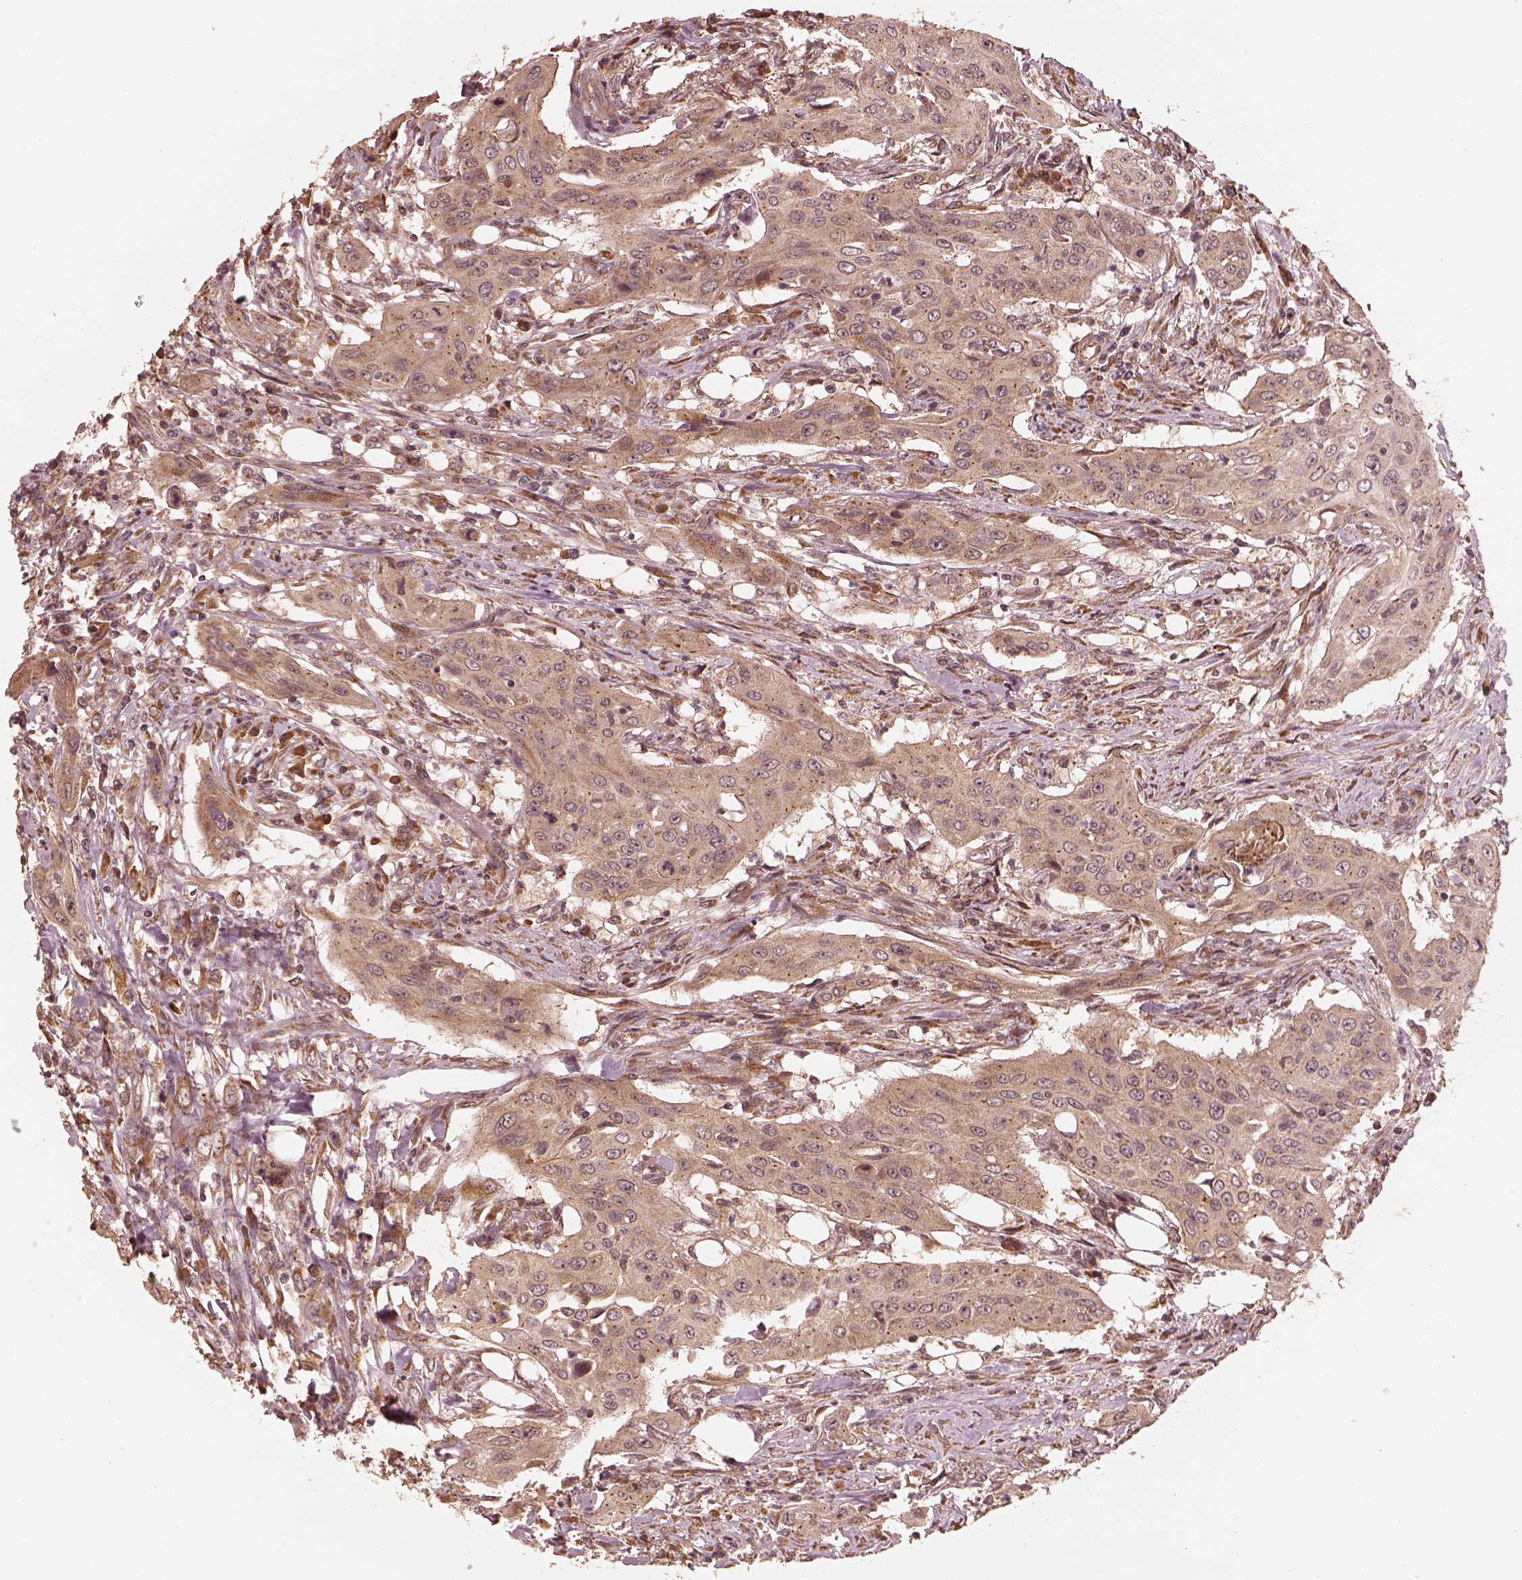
{"staining": {"intensity": "weak", "quantity": ">75%", "location": "cytoplasmic/membranous"}, "tissue": "urothelial cancer", "cell_type": "Tumor cells", "image_type": "cancer", "snomed": [{"axis": "morphology", "description": "Urothelial carcinoma, High grade"}, {"axis": "topography", "description": "Urinary bladder"}], "caption": "Immunohistochemical staining of urothelial cancer demonstrates weak cytoplasmic/membranous protein expression in about >75% of tumor cells. (Brightfield microscopy of DAB IHC at high magnification).", "gene": "DNAJC25", "patient": {"sex": "male", "age": 82}}